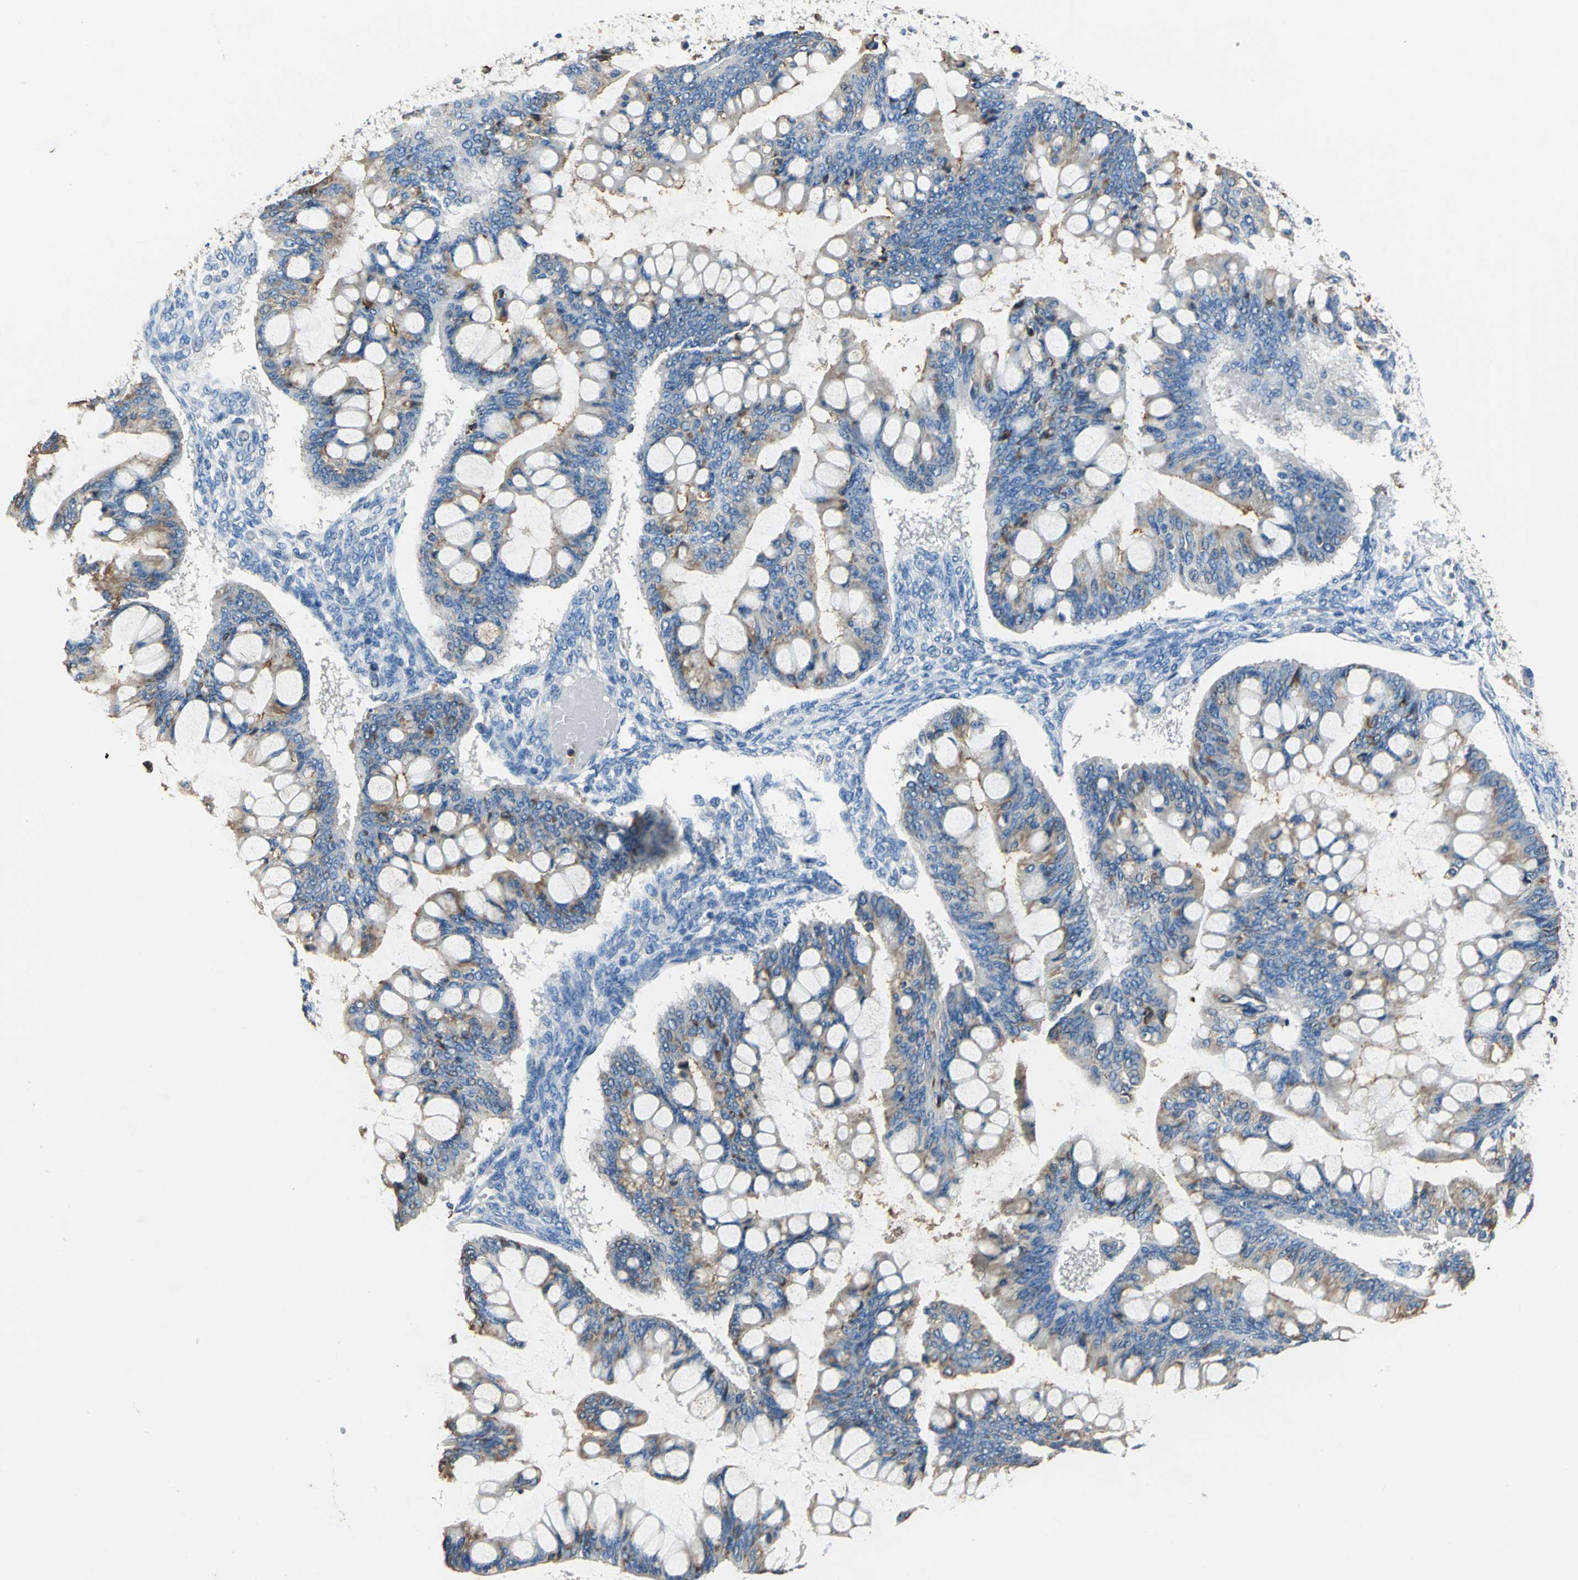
{"staining": {"intensity": "moderate", "quantity": ">75%", "location": "cytoplasmic/membranous"}, "tissue": "ovarian cancer", "cell_type": "Tumor cells", "image_type": "cancer", "snomed": [{"axis": "morphology", "description": "Cystadenocarcinoma, mucinous, NOS"}, {"axis": "topography", "description": "Ovary"}], "caption": "Protein staining reveals moderate cytoplasmic/membranous positivity in approximately >75% of tumor cells in ovarian cancer (mucinous cystadenocarcinoma).", "gene": "SEPTIN6", "patient": {"sex": "female", "age": 73}}